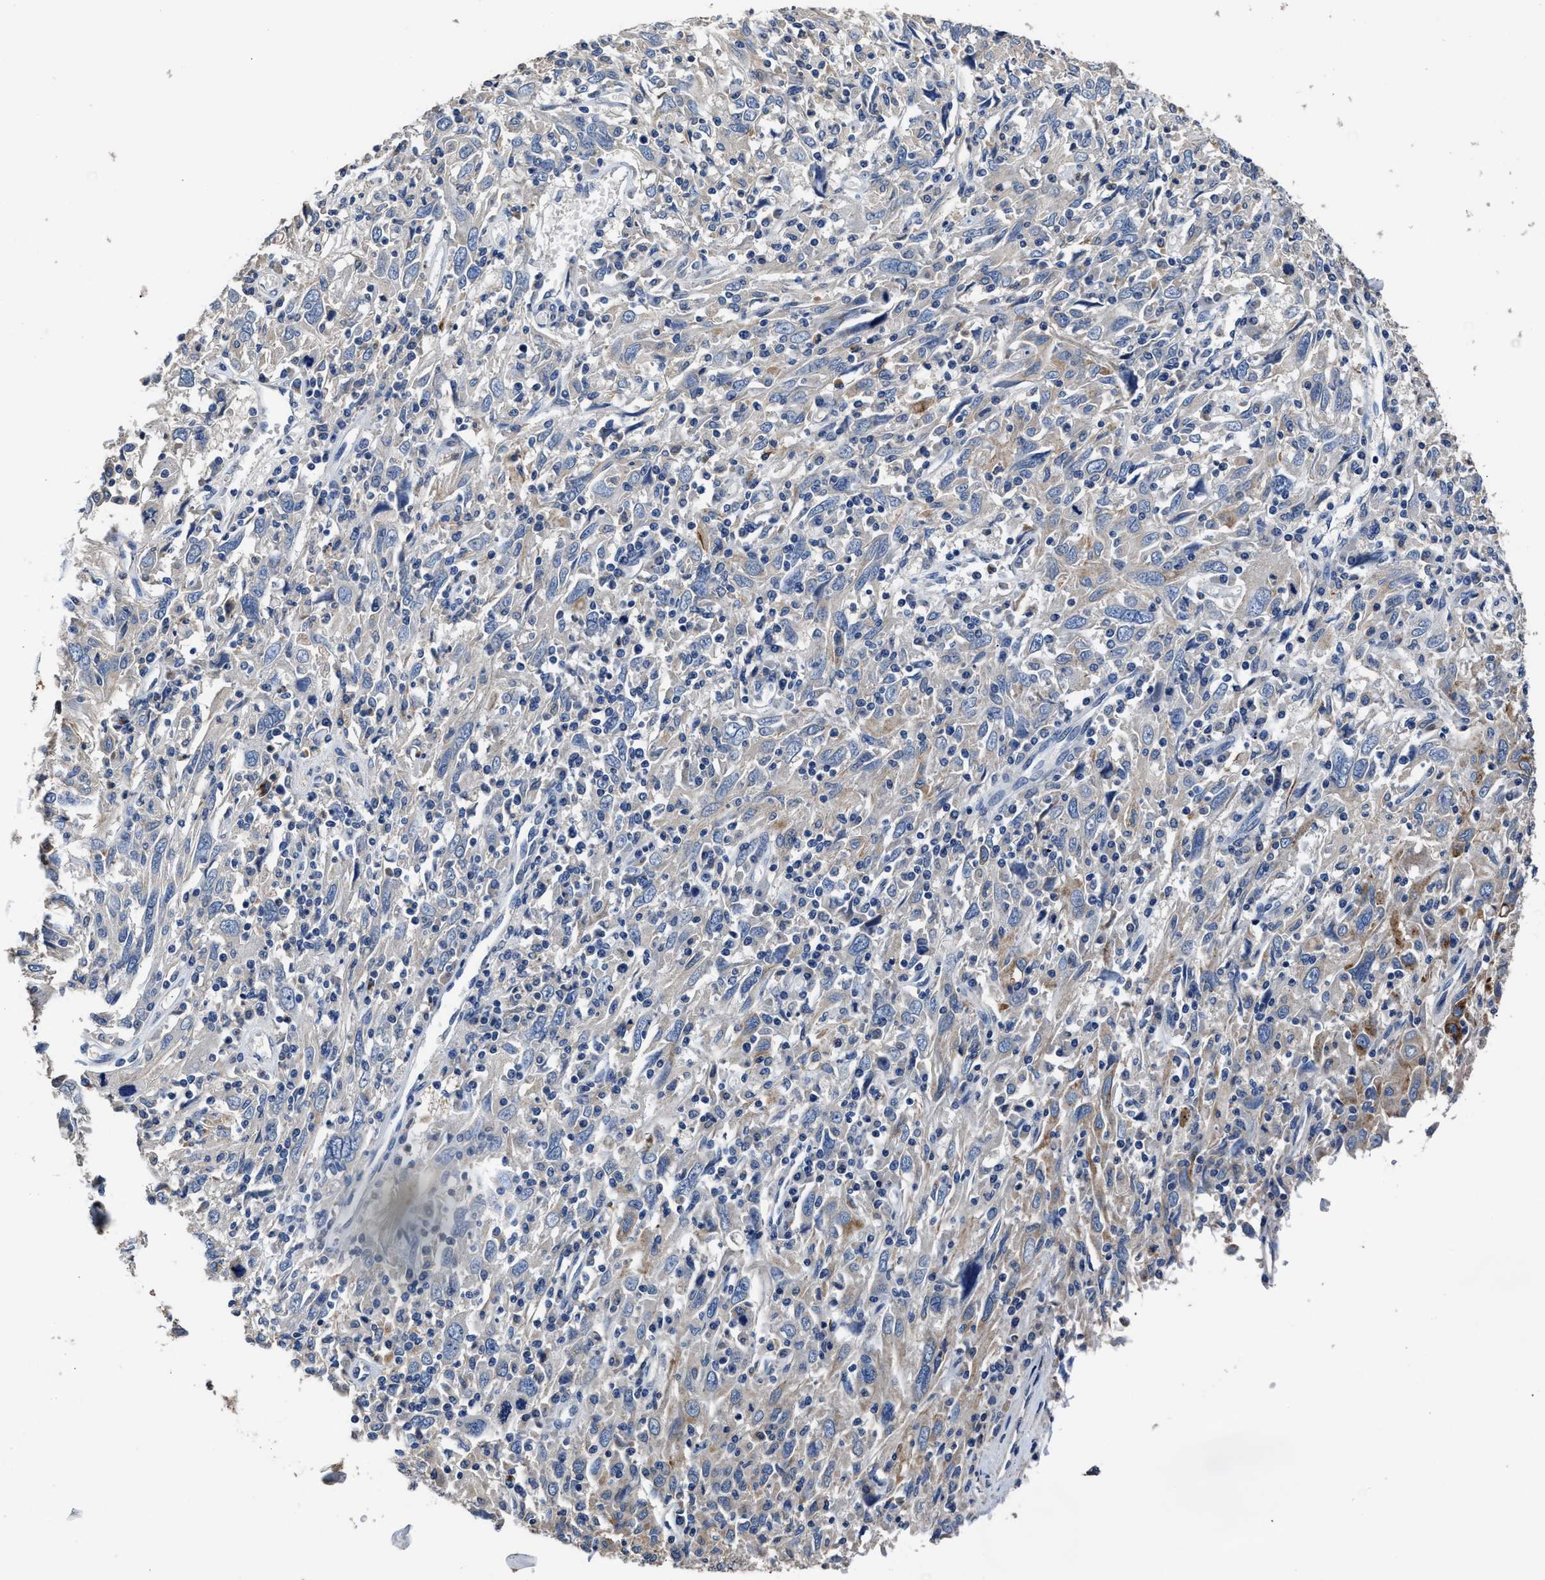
{"staining": {"intensity": "negative", "quantity": "none", "location": "none"}, "tissue": "cervical cancer", "cell_type": "Tumor cells", "image_type": "cancer", "snomed": [{"axis": "morphology", "description": "Squamous cell carcinoma, NOS"}, {"axis": "topography", "description": "Cervix"}], "caption": "Human cervical squamous cell carcinoma stained for a protein using immunohistochemistry (IHC) exhibits no staining in tumor cells.", "gene": "UBR4", "patient": {"sex": "female", "age": 46}}